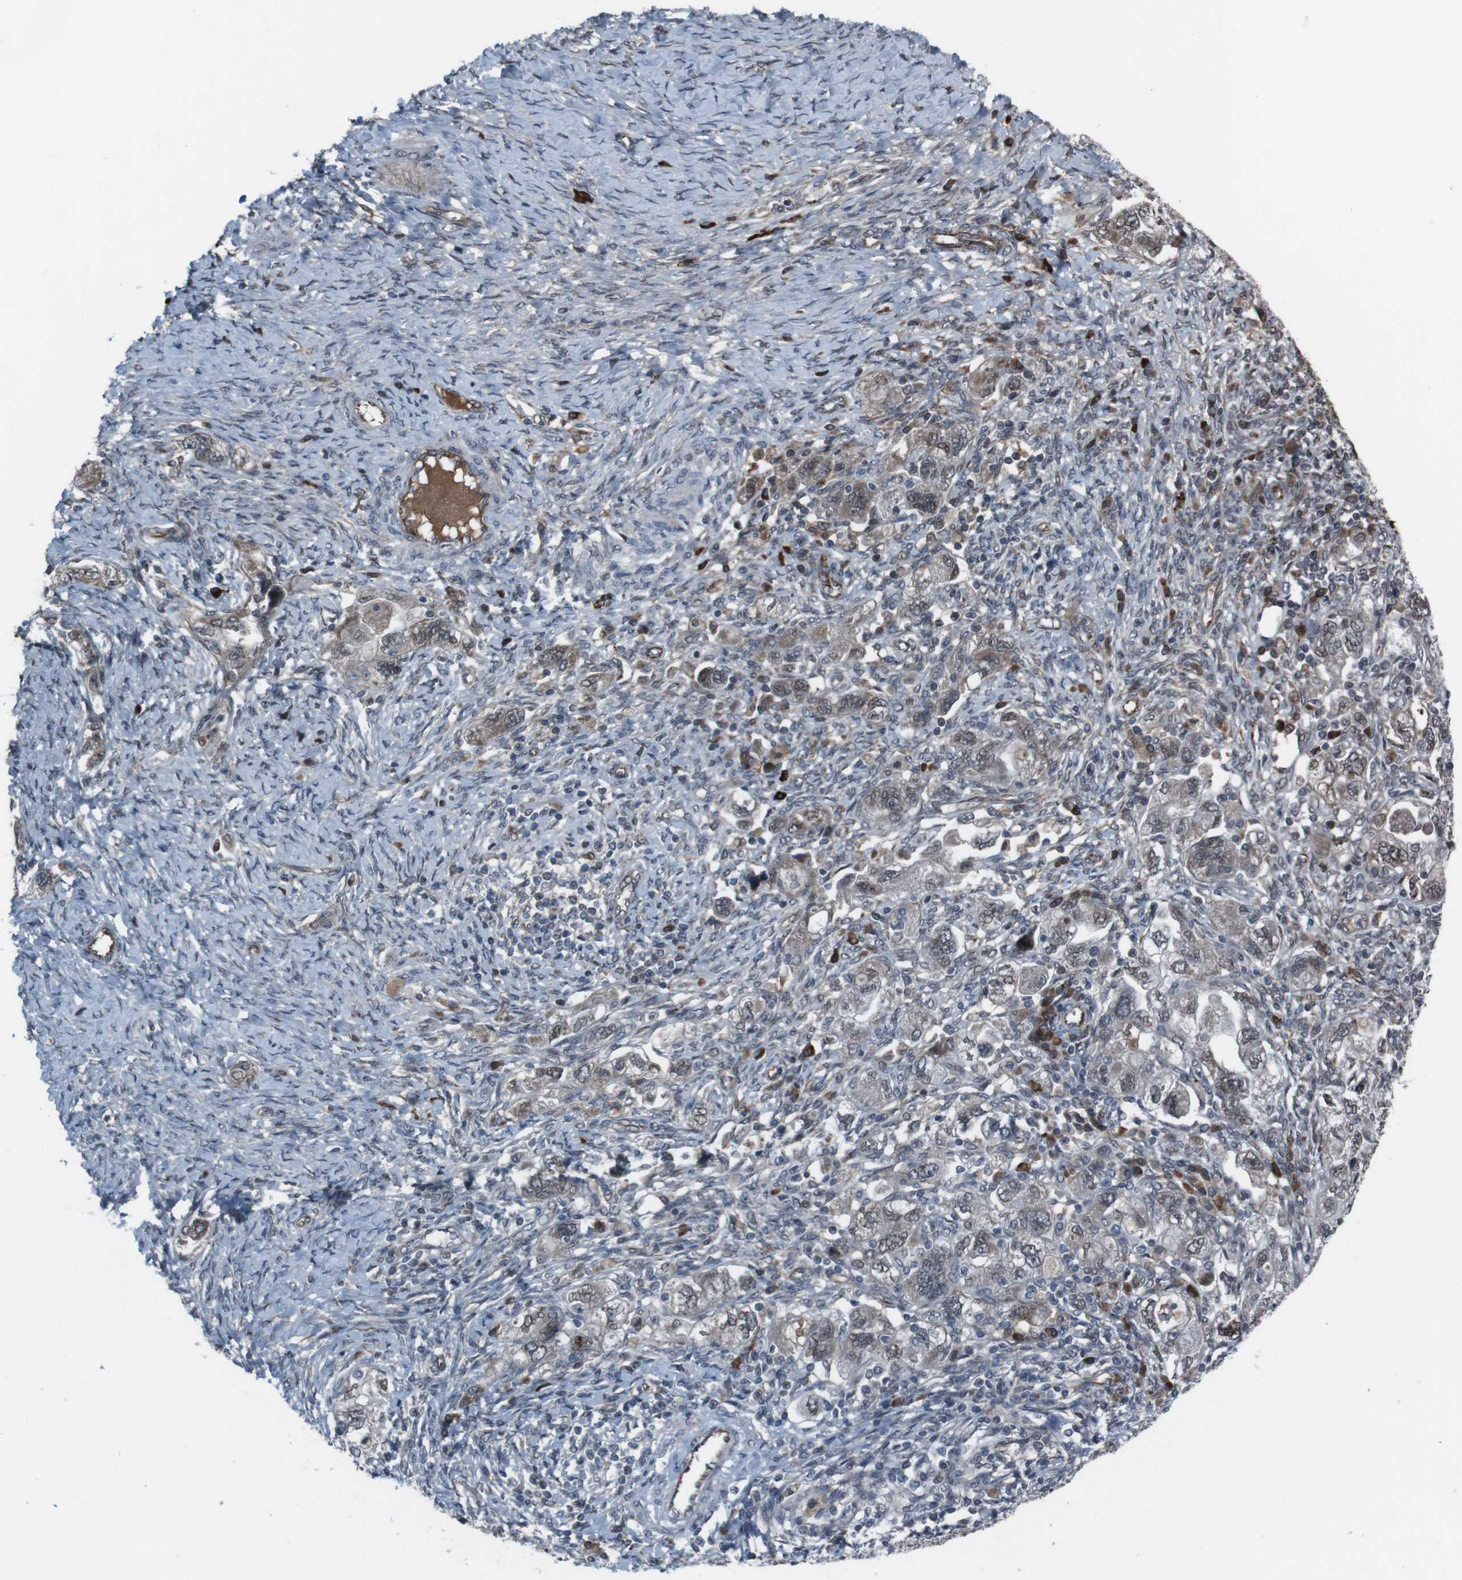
{"staining": {"intensity": "weak", "quantity": ">75%", "location": "cytoplasmic/membranous,nuclear"}, "tissue": "ovarian cancer", "cell_type": "Tumor cells", "image_type": "cancer", "snomed": [{"axis": "morphology", "description": "Carcinoma, NOS"}, {"axis": "morphology", "description": "Cystadenocarcinoma, serous, NOS"}, {"axis": "topography", "description": "Ovary"}], "caption": "Brown immunohistochemical staining in human ovarian cancer reveals weak cytoplasmic/membranous and nuclear positivity in approximately >75% of tumor cells.", "gene": "SS18L1", "patient": {"sex": "female", "age": 69}}